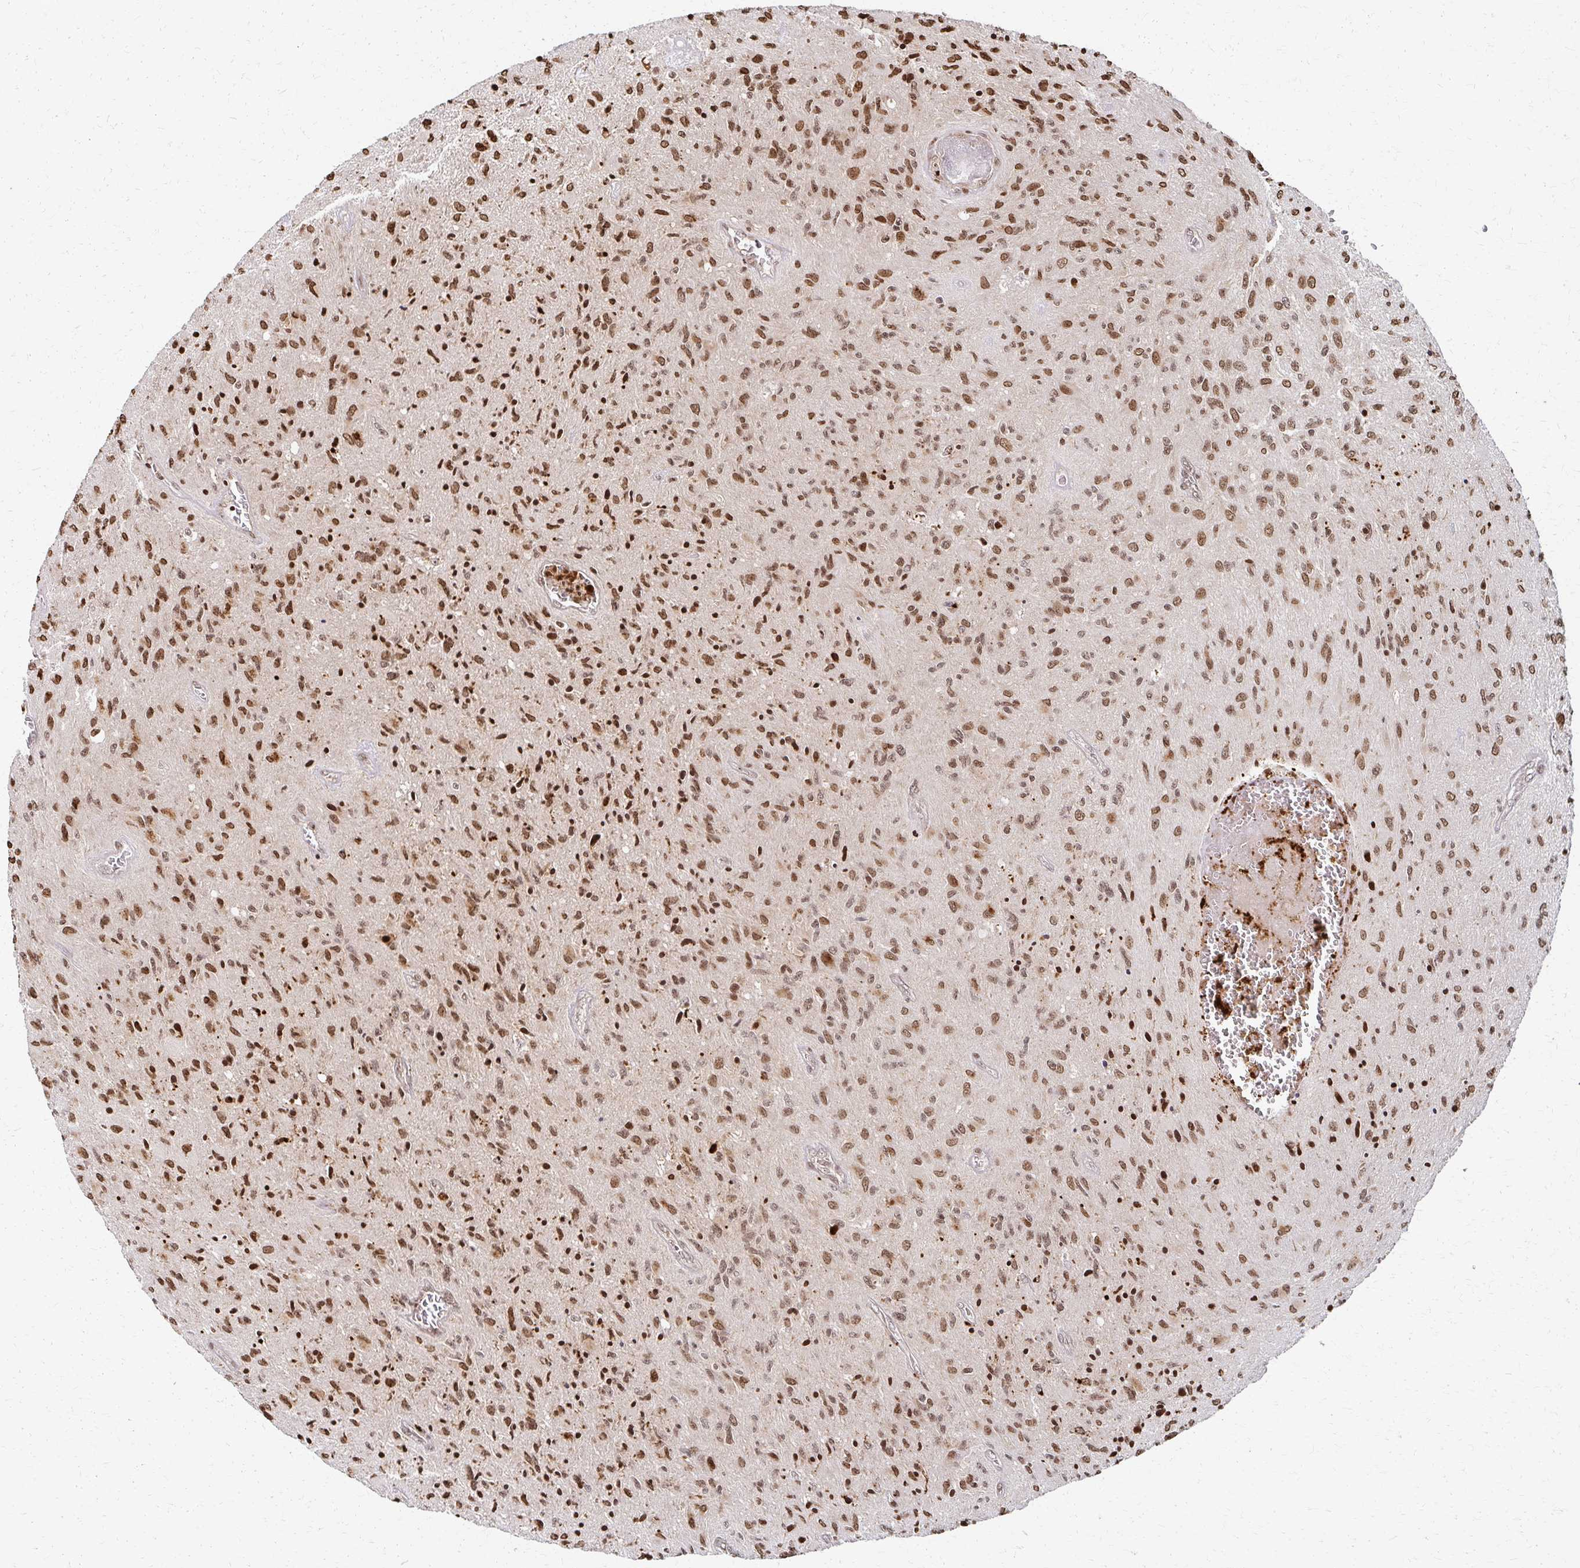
{"staining": {"intensity": "strong", "quantity": ">75%", "location": "nuclear"}, "tissue": "glioma", "cell_type": "Tumor cells", "image_type": "cancer", "snomed": [{"axis": "morphology", "description": "Glioma, malignant, High grade"}, {"axis": "topography", "description": "Brain"}], "caption": "Malignant glioma (high-grade) stained with IHC demonstrates strong nuclear staining in about >75% of tumor cells. The staining was performed using DAB (3,3'-diaminobenzidine), with brown indicating positive protein expression. Nuclei are stained blue with hematoxylin.", "gene": "PSMD7", "patient": {"sex": "male", "age": 54}}